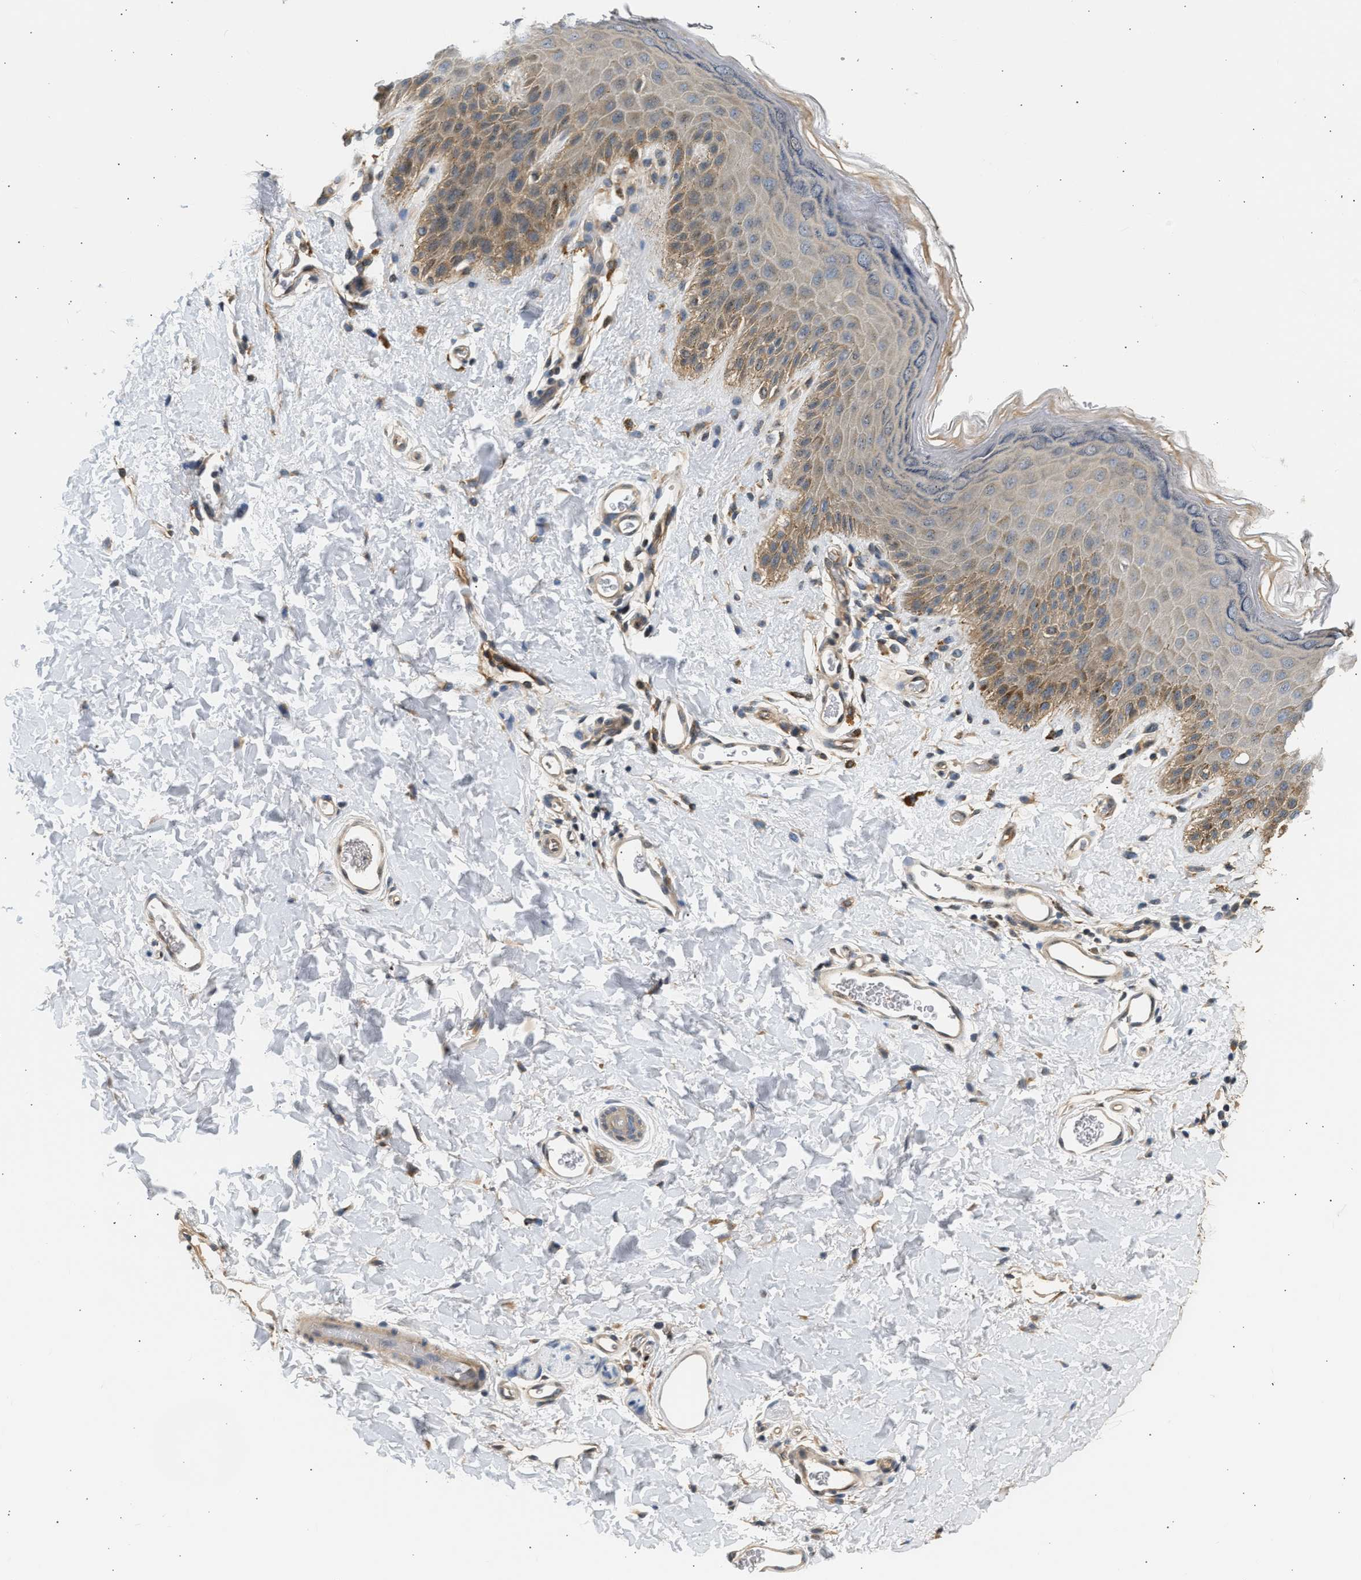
{"staining": {"intensity": "weak", "quantity": "25%-75%", "location": "cytoplasmic/membranous"}, "tissue": "skin", "cell_type": "Epidermal cells", "image_type": "normal", "snomed": [{"axis": "morphology", "description": "Normal tissue, NOS"}, {"axis": "topography", "description": "Anal"}], "caption": "Immunohistochemistry (IHC) of unremarkable skin reveals low levels of weak cytoplasmic/membranous positivity in approximately 25%-75% of epidermal cells. Ihc stains the protein in brown and the nuclei are stained blue.", "gene": "WDR31", "patient": {"sex": "male", "age": 44}}